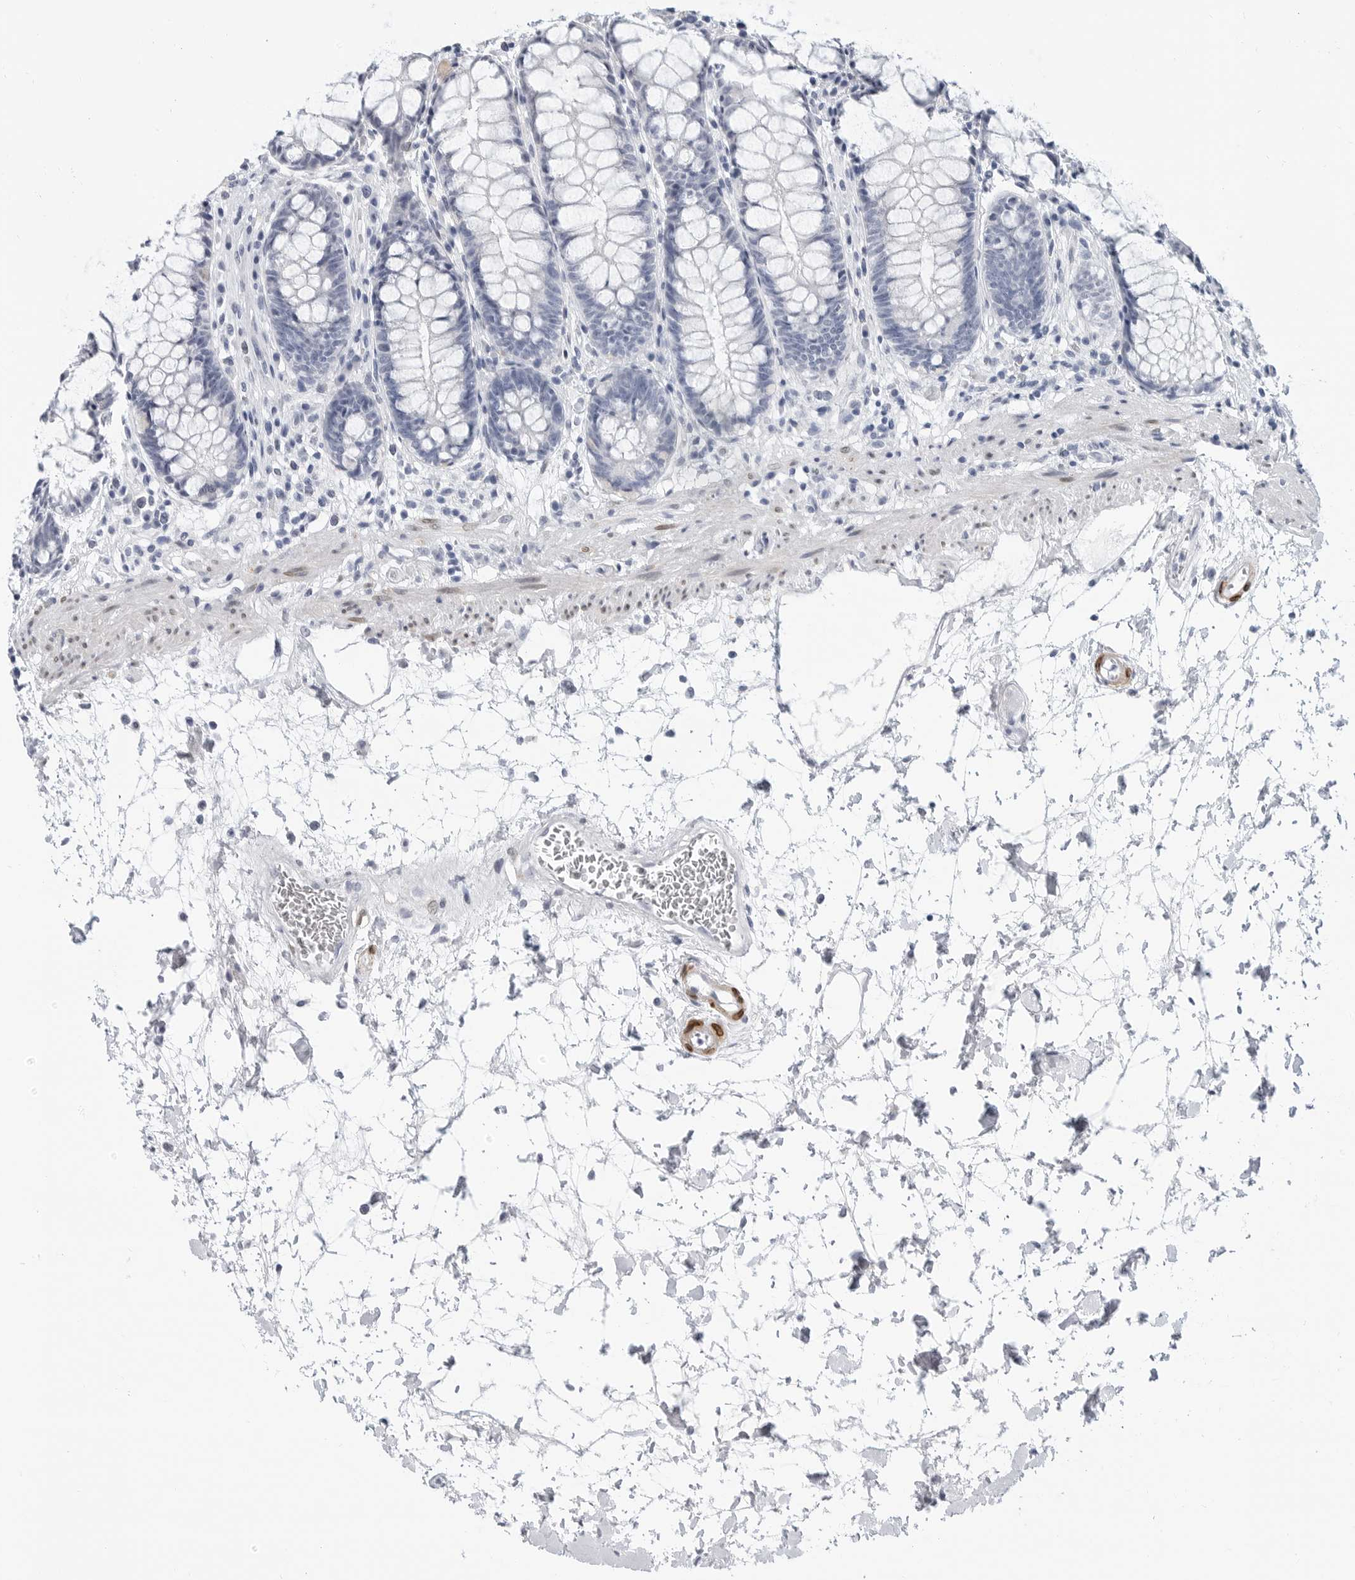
{"staining": {"intensity": "negative", "quantity": "none", "location": "none"}, "tissue": "rectum", "cell_type": "Glandular cells", "image_type": "normal", "snomed": [{"axis": "morphology", "description": "Normal tissue, NOS"}, {"axis": "topography", "description": "Rectum"}], "caption": "This photomicrograph is of benign rectum stained with IHC to label a protein in brown with the nuclei are counter-stained blue. There is no expression in glandular cells.", "gene": "PLN", "patient": {"sex": "male", "age": 64}}